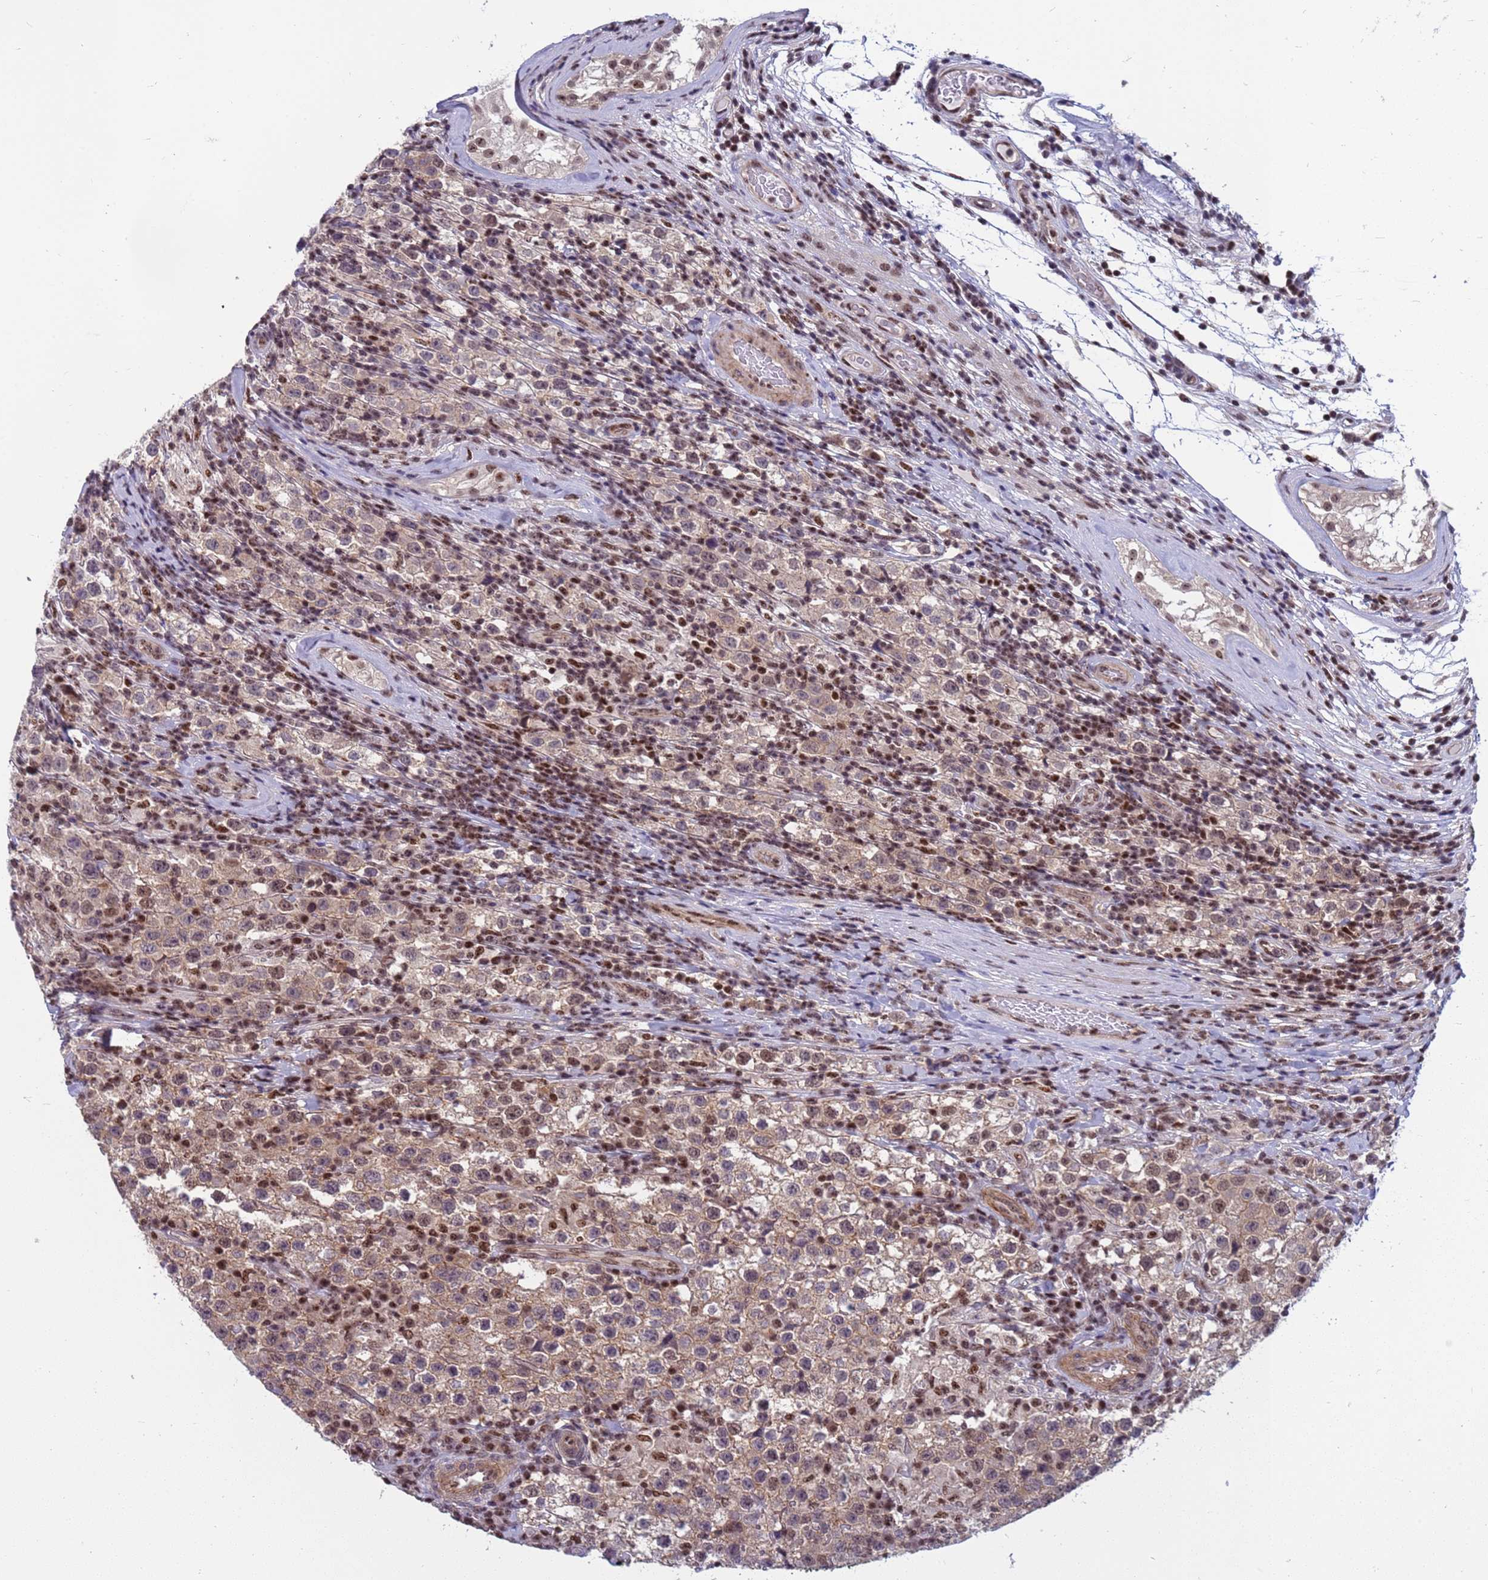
{"staining": {"intensity": "weak", "quantity": ">75%", "location": "cytoplasmic/membranous"}, "tissue": "testis cancer", "cell_type": "Tumor cells", "image_type": "cancer", "snomed": [{"axis": "morphology", "description": "Seminoma, NOS"}, {"axis": "morphology", "description": "Carcinoma, Embryonal, NOS"}, {"axis": "topography", "description": "Testis"}], "caption": "IHC image of neoplastic tissue: human testis cancer stained using IHC displays low levels of weak protein expression localized specifically in the cytoplasmic/membranous of tumor cells, appearing as a cytoplasmic/membranous brown color.", "gene": "NSL1", "patient": {"sex": "male", "age": 41}}